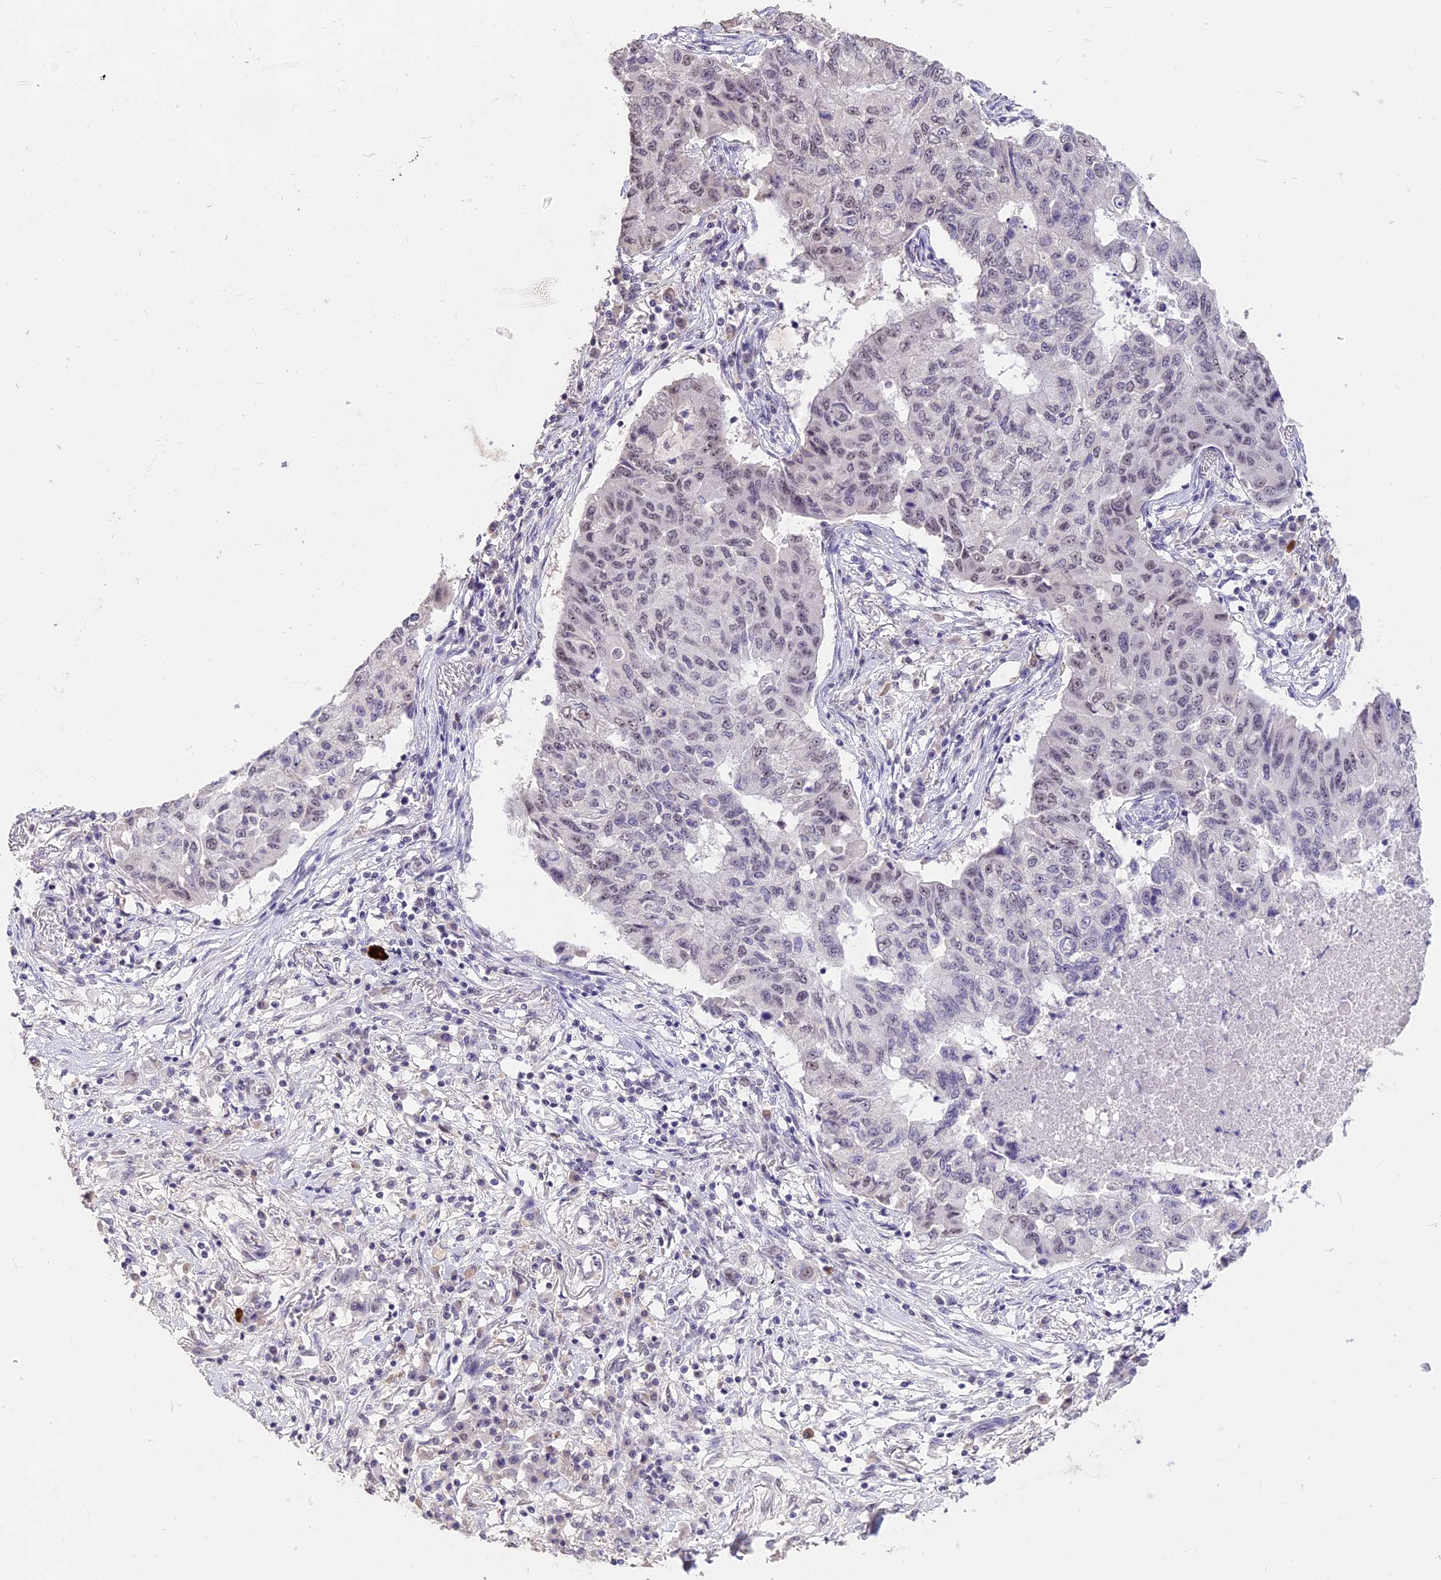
{"staining": {"intensity": "weak", "quantity": "<25%", "location": "nuclear"}, "tissue": "lung cancer", "cell_type": "Tumor cells", "image_type": "cancer", "snomed": [{"axis": "morphology", "description": "Squamous cell carcinoma, NOS"}, {"axis": "topography", "description": "Lung"}], "caption": "Histopathology image shows no significant protein expression in tumor cells of lung squamous cell carcinoma.", "gene": "SETD2", "patient": {"sex": "male", "age": 74}}